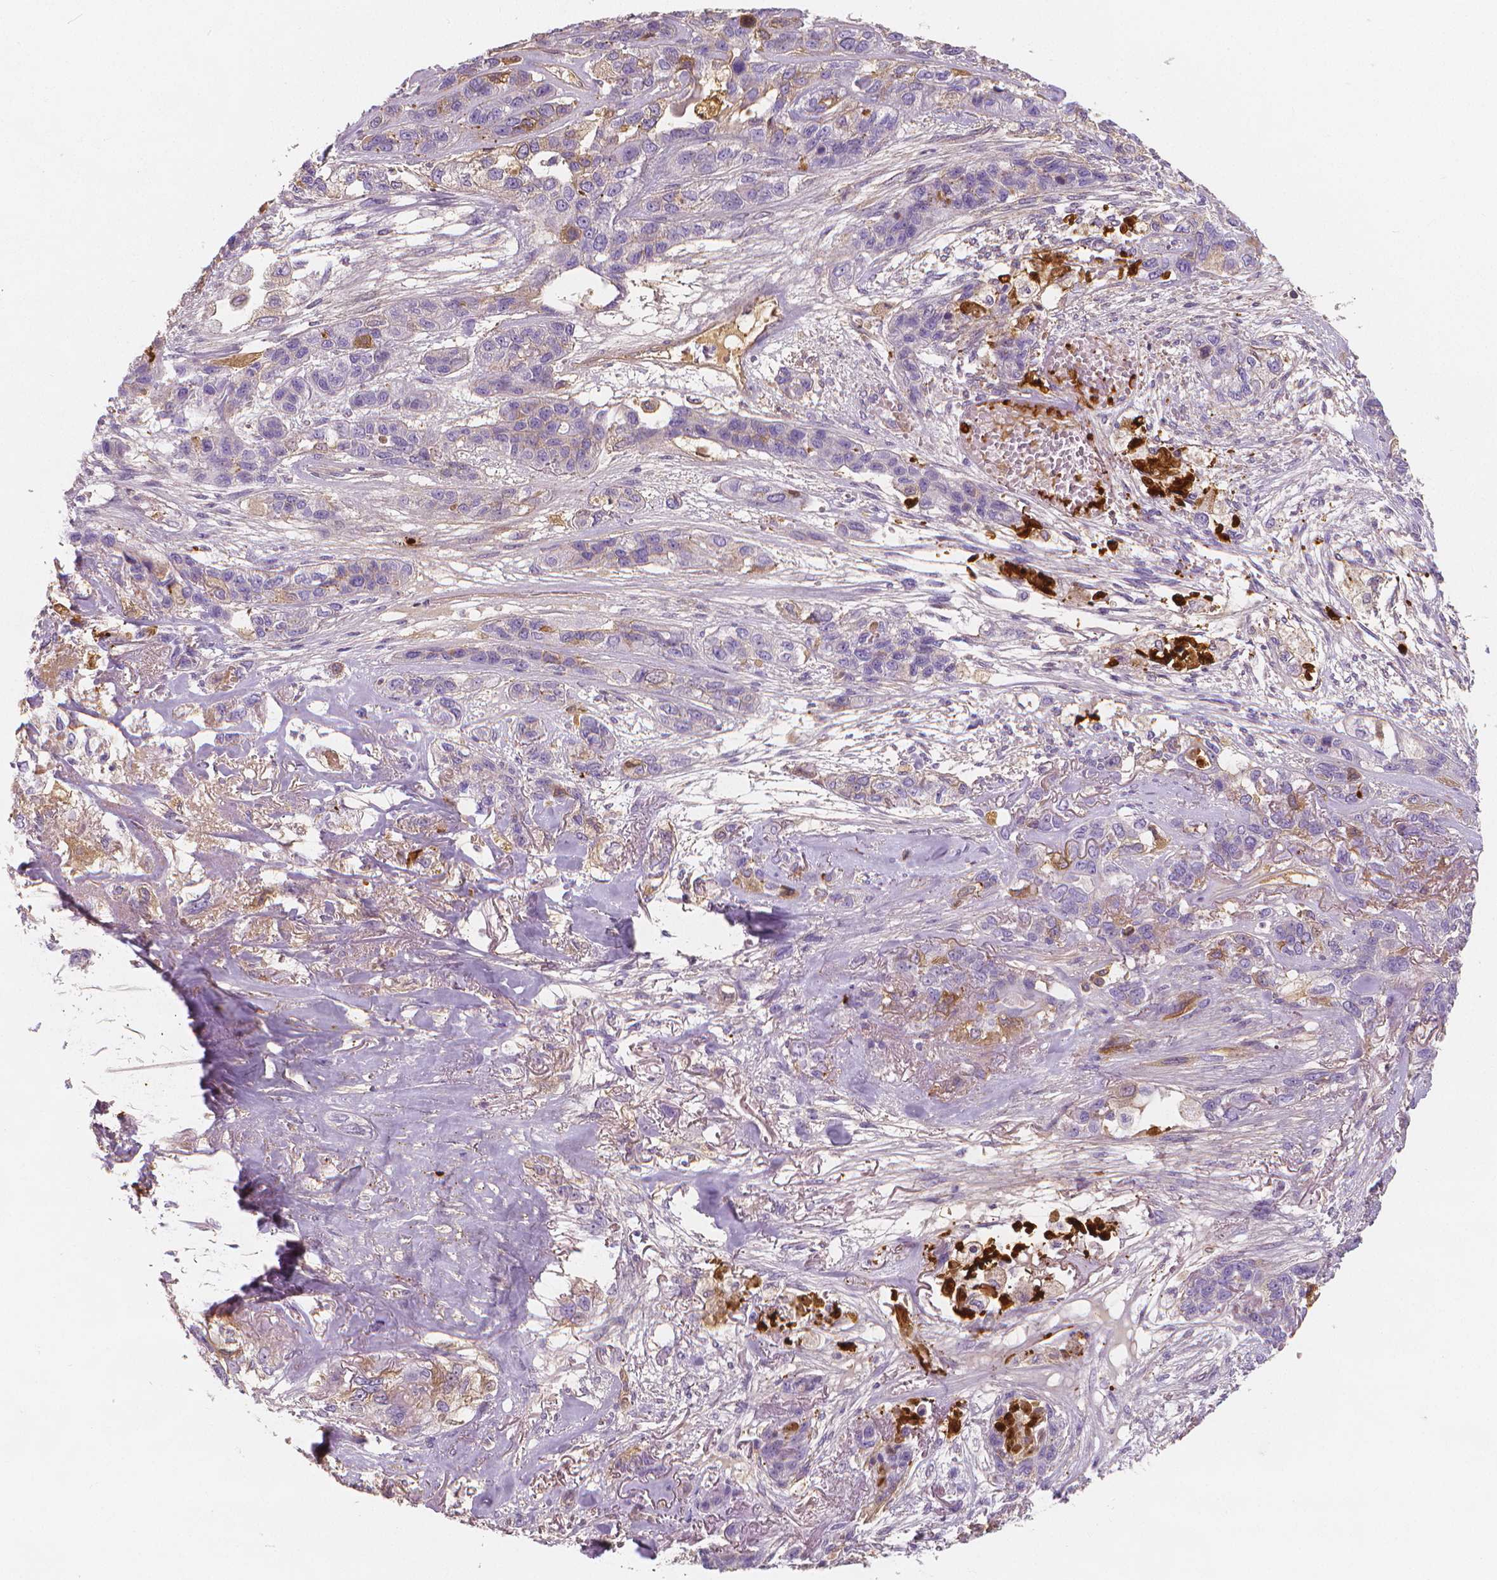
{"staining": {"intensity": "negative", "quantity": "none", "location": "none"}, "tissue": "lung cancer", "cell_type": "Tumor cells", "image_type": "cancer", "snomed": [{"axis": "morphology", "description": "Squamous cell carcinoma, NOS"}, {"axis": "topography", "description": "Lung"}], "caption": "IHC of lung cancer demonstrates no staining in tumor cells. The staining was performed using DAB to visualize the protein expression in brown, while the nuclei were stained in blue with hematoxylin (Magnification: 20x).", "gene": "APOA4", "patient": {"sex": "female", "age": 70}}